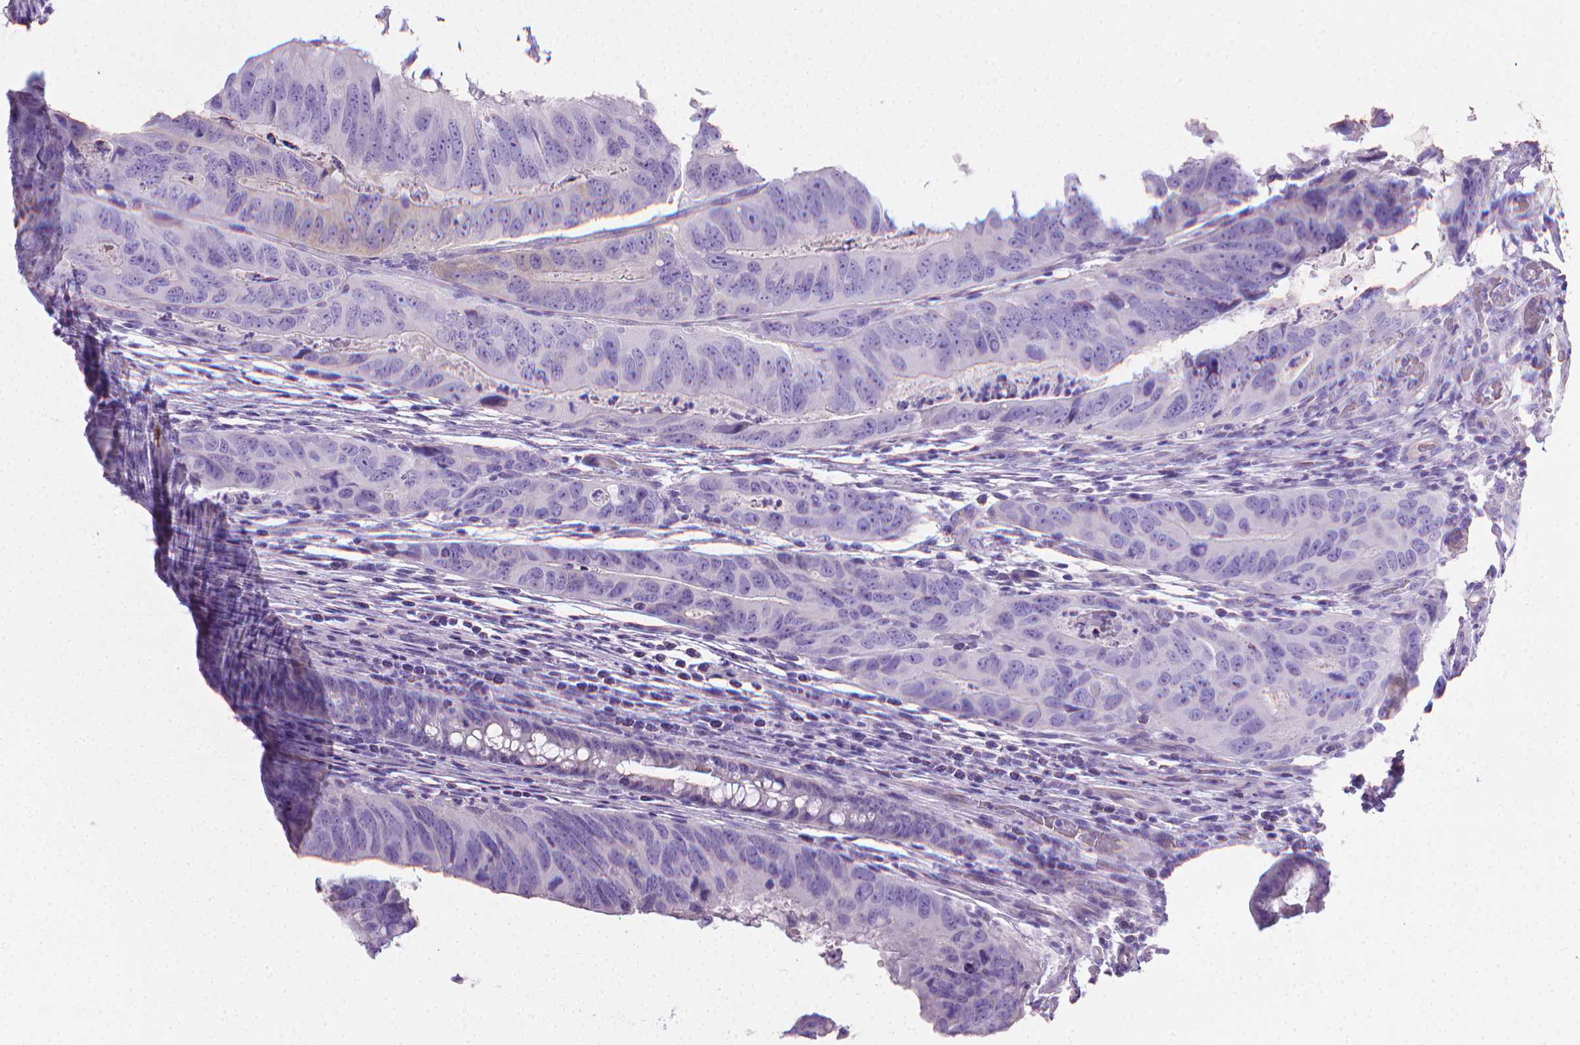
{"staining": {"intensity": "negative", "quantity": "none", "location": "none"}, "tissue": "colorectal cancer", "cell_type": "Tumor cells", "image_type": "cancer", "snomed": [{"axis": "morphology", "description": "Adenocarcinoma, NOS"}, {"axis": "topography", "description": "Colon"}], "caption": "Image shows no protein staining in tumor cells of colorectal cancer (adenocarcinoma) tissue.", "gene": "PNMA2", "patient": {"sex": "male", "age": 79}}